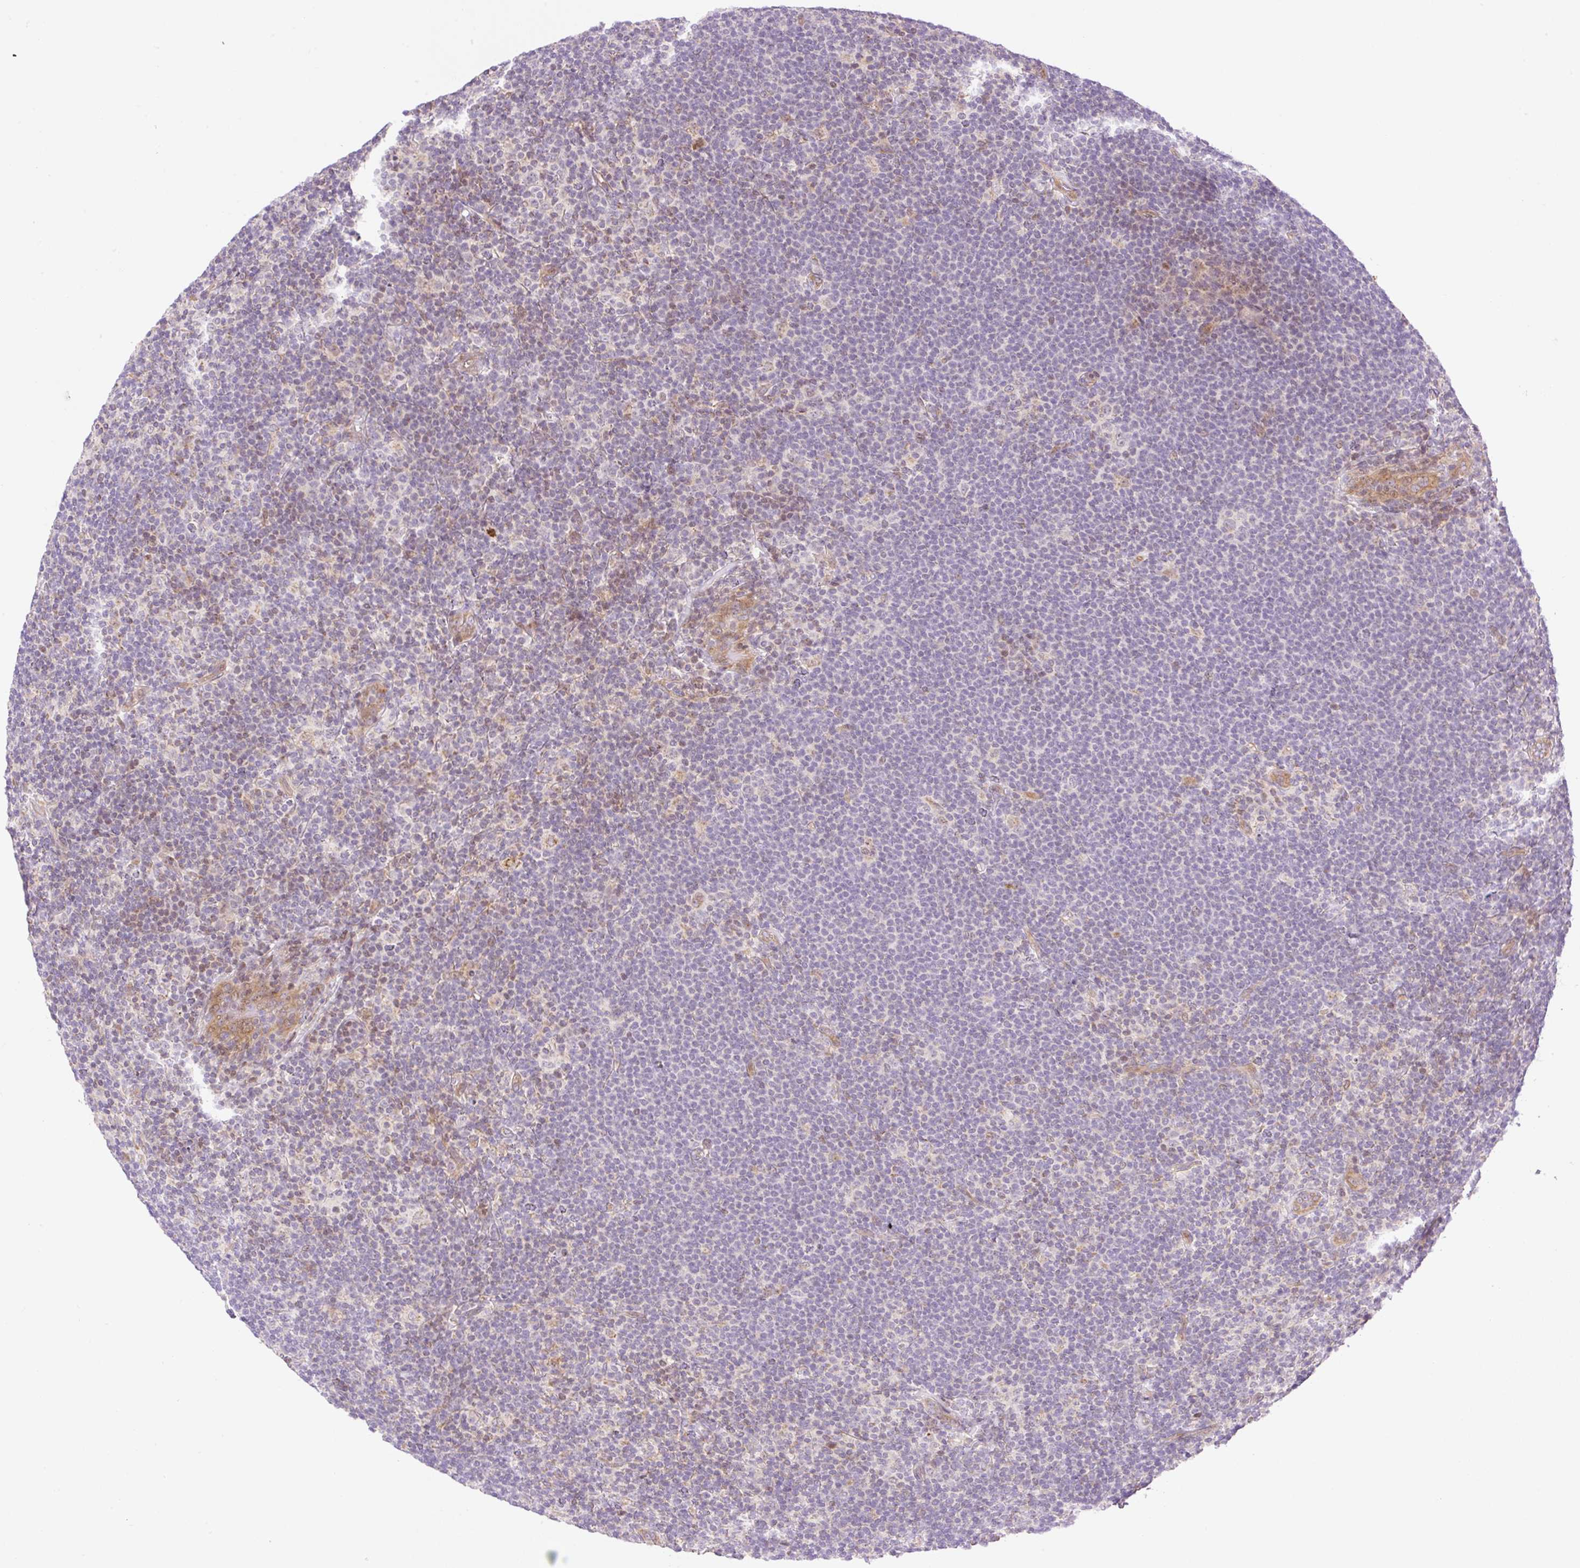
{"staining": {"intensity": "negative", "quantity": "none", "location": "none"}, "tissue": "lymphoma", "cell_type": "Tumor cells", "image_type": "cancer", "snomed": [{"axis": "morphology", "description": "Hodgkin's disease, NOS"}, {"axis": "topography", "description": "Lymph node"}], "caption": "A high-resolution image shows IHC staining of lymphoma, which shows no significant positivity in tumor cells.", "gene": "ZNF394", "patient": {"sex": "female", "age": 57}}